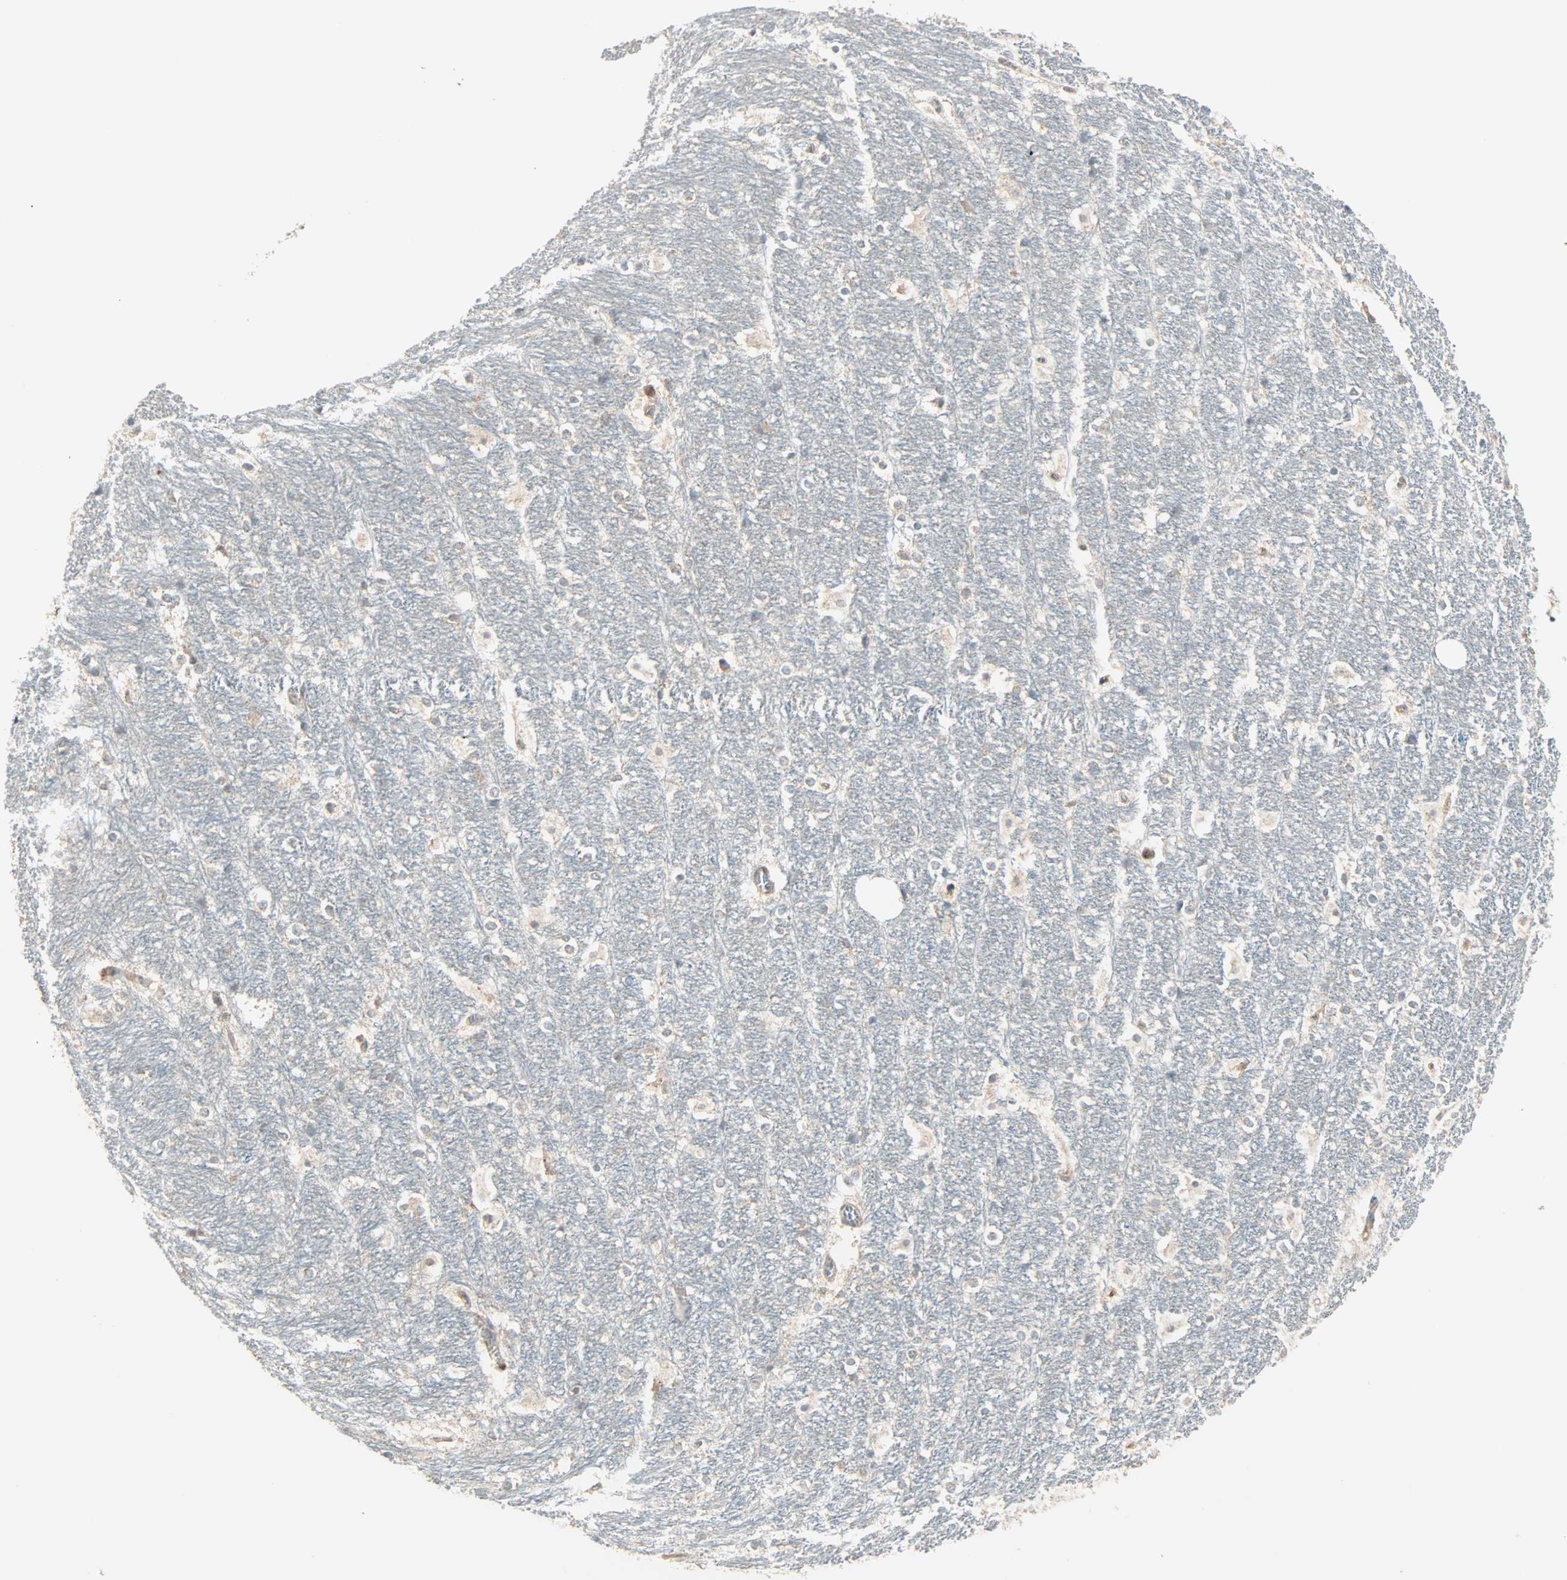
{"staining": {"intensity": "negative", "quantity": "none", "location": "none"}, "tissue": "hippocampus", "cell_type": "Glial cells", "image_type": "normal", "snomed": [{"axis": "morphology", "description": "Normal tissue, NOS"}, {"axis": "topography", "description": "Hippocampus"}], "caption": "Glial cells are negative for protein expression in benign human hippocampus. The staining was performed using DAB to visualize the protein expression in brown, while the nuclei were stained in blue with hematoxylin (Magnification: 20x).", "gene": "MAP3K21", "patient": {"sex": "female", "age": 19}}